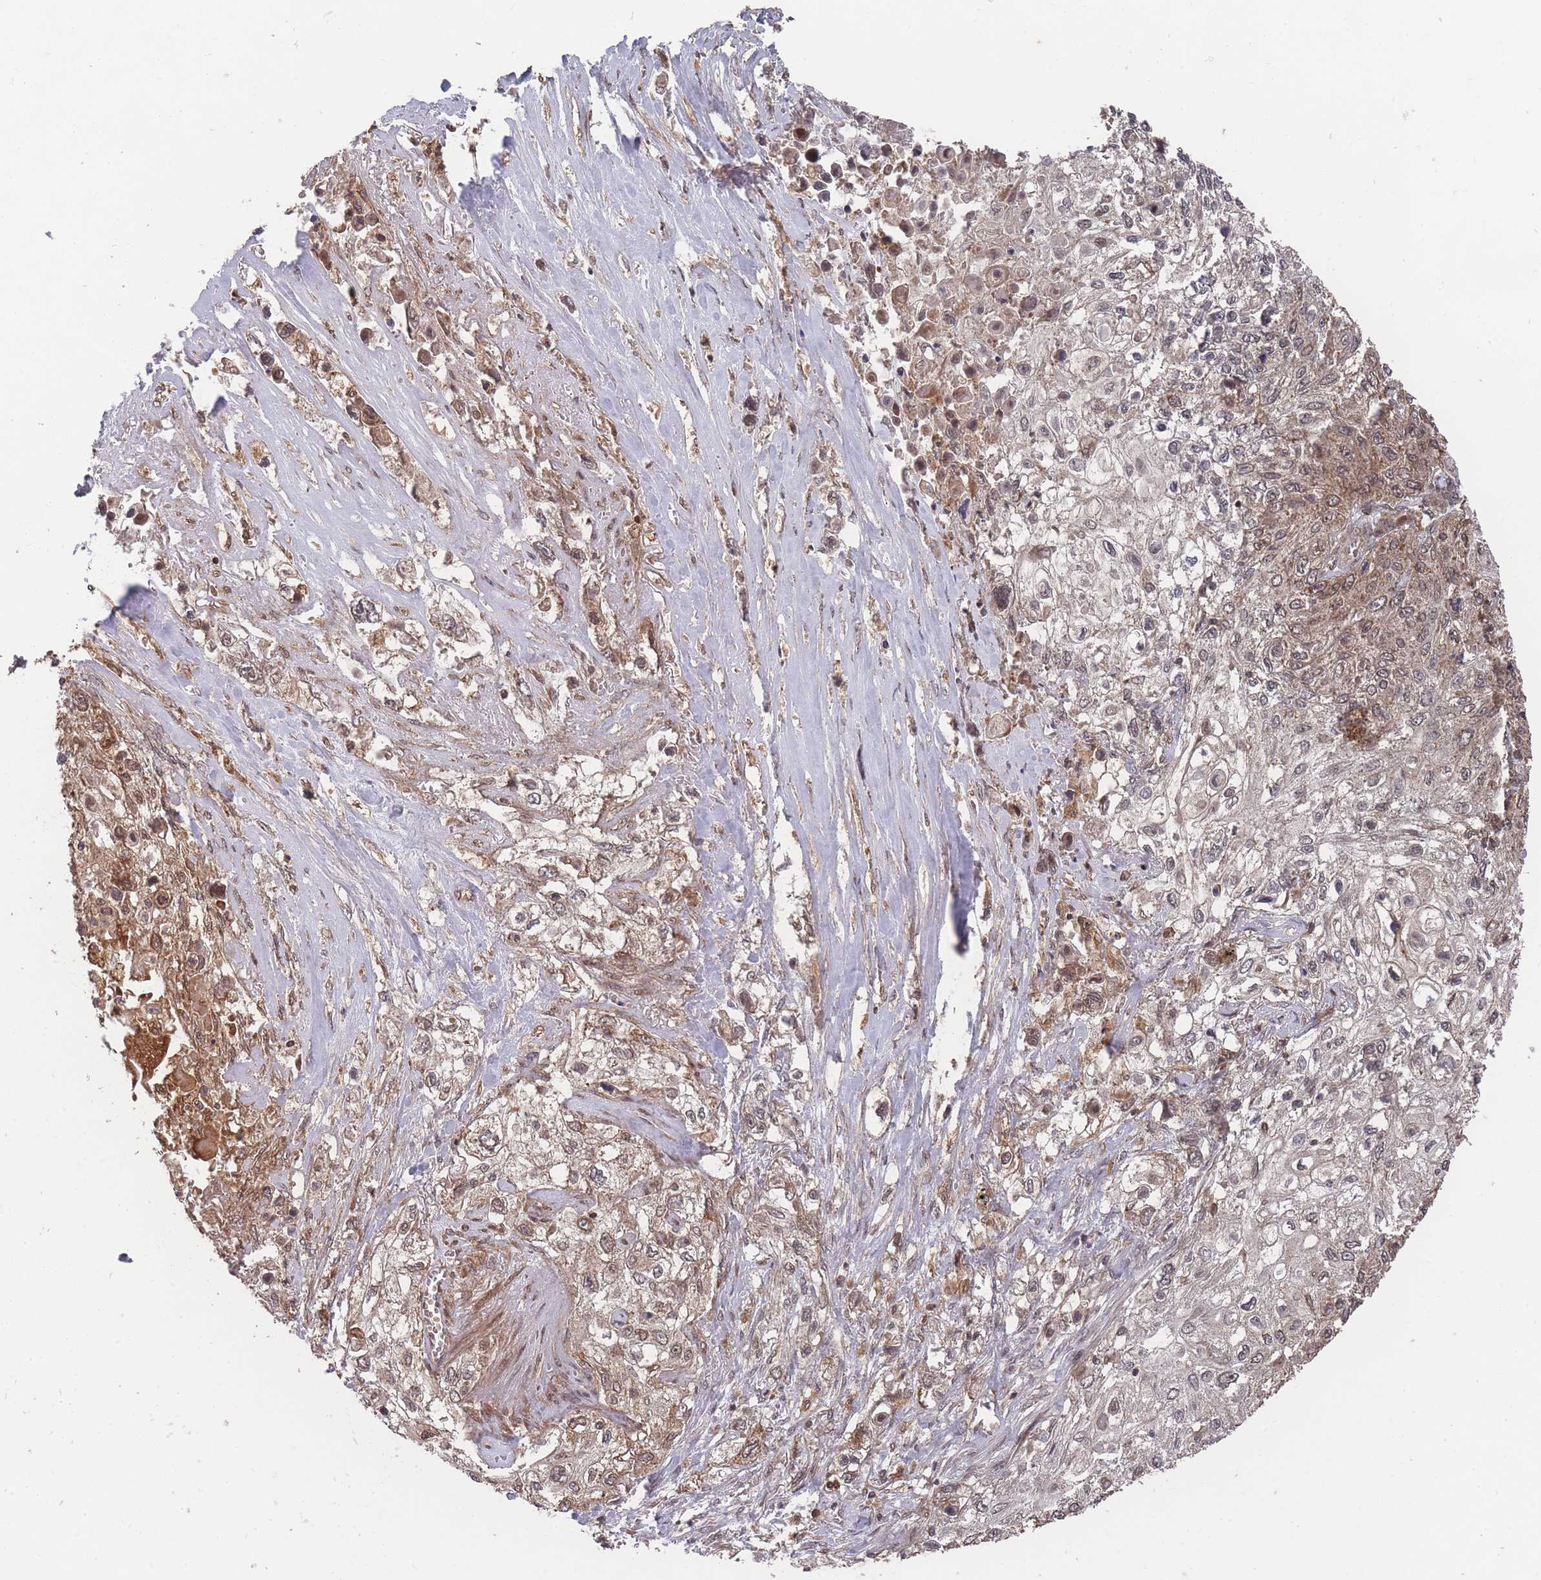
{"staining": {"intensity": "moderate", "quantity": ">75%", "location": "cytoplasmic/membranous,nuclear"}, "tissue": "lung cancer", "cell_type": "Tumor cells", "image_type": "cancer", "snomed": [{"axis": "morphology", "description": "Squamous cell carcinoma, NOS"}, {"axis": "topography", "description": "Lung"}], "caption": "Tumor cells reveal medium levels of moderate cytoplasmic/membranous and nuclear staining in about >75% of cells in human lung cancer (squamous cell carcinoma).", "gene": "SF3B1", "patient": {"sex": "female", "age": 69}}